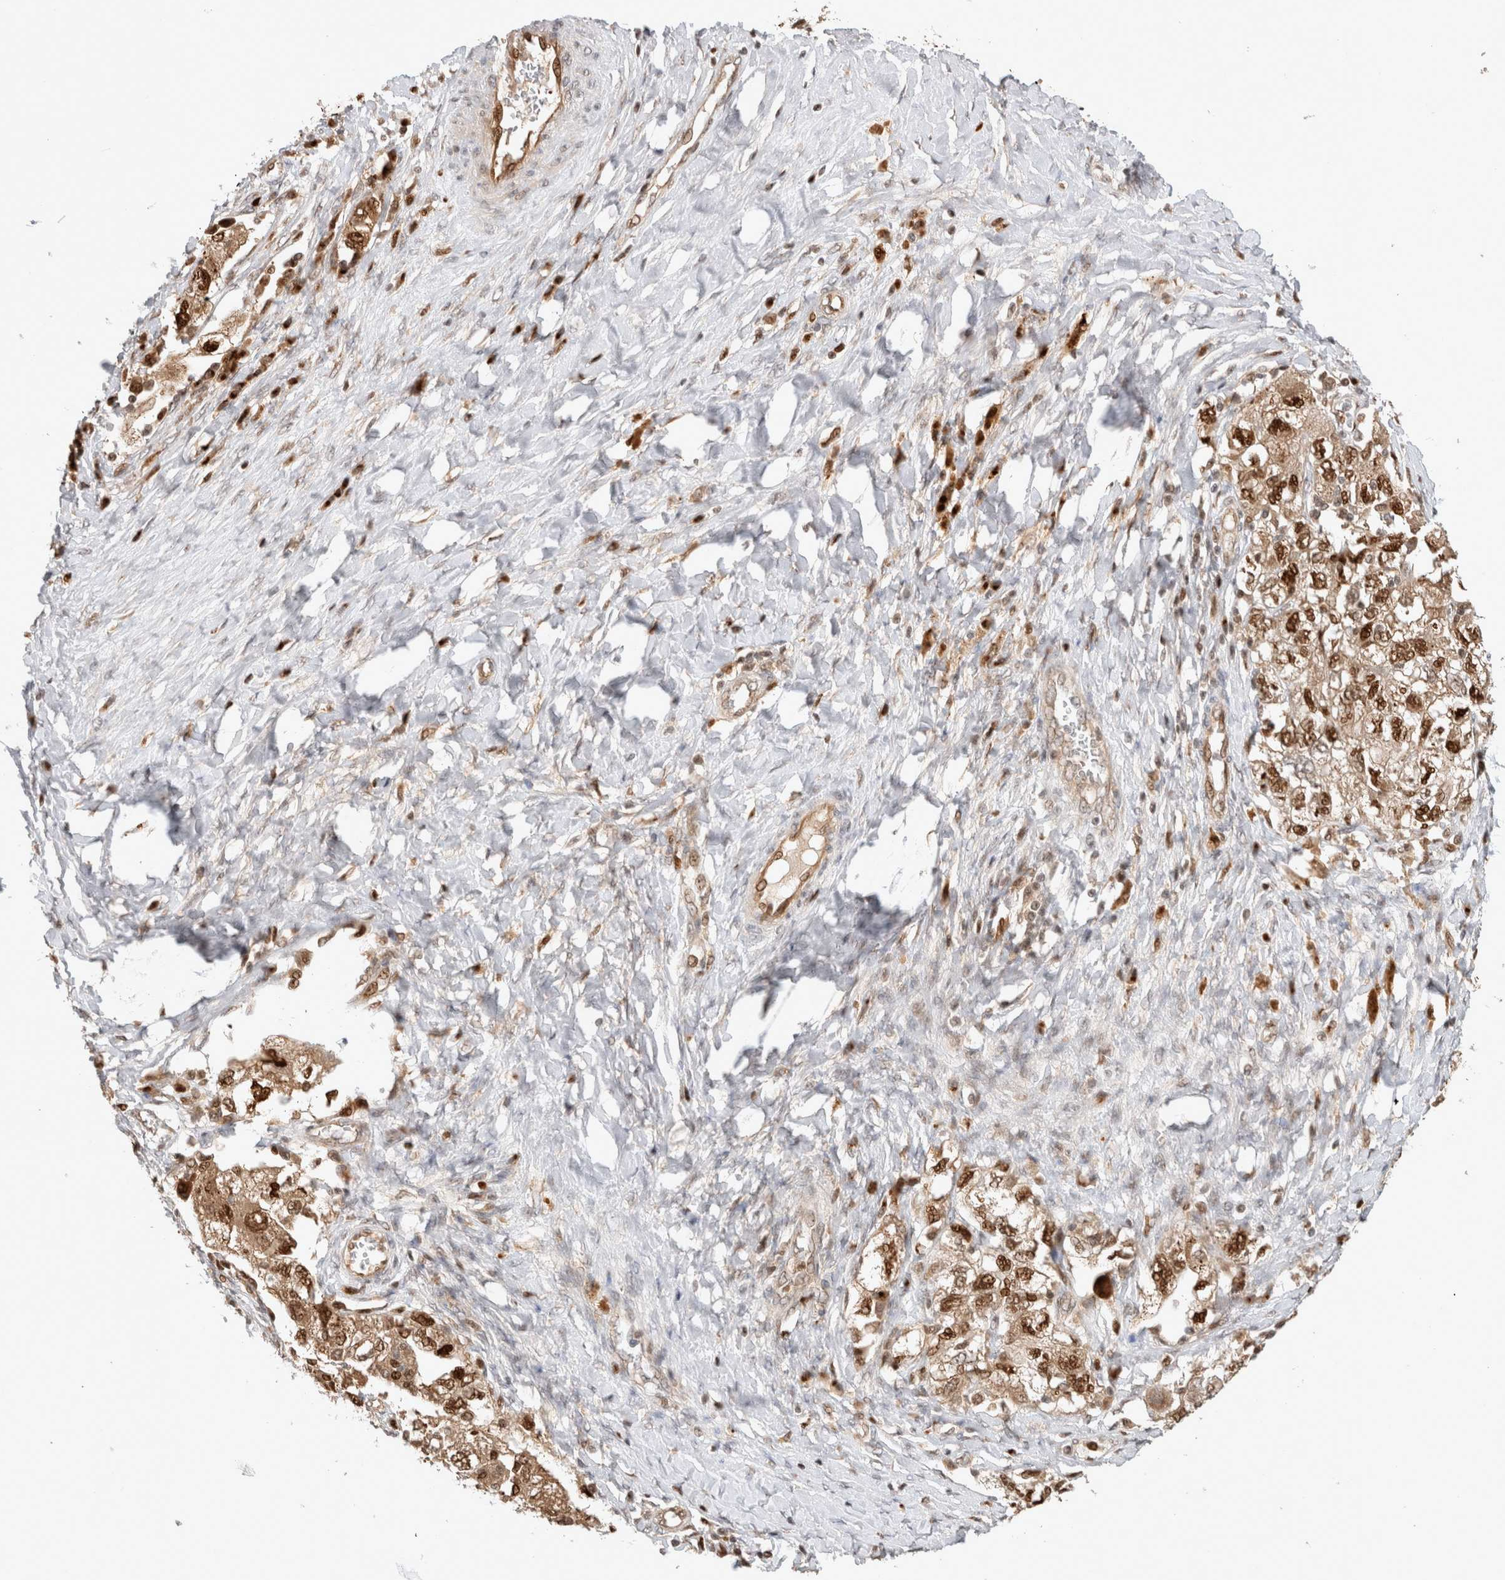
{"staining": {"intensity": "moderate", "quantity": ">75%", "location": "cytoplasmic/membranous,nuclear"}, "tissue": "ovarian cancer", "cell_type": "Tumor cells", "image_type": "cancer", "snomed": [{"axis": "morphology", "description": "Carcinoma, NOS"}, {"axis": "morphology", "description": "Cystadenocarcinoma, serous, NOS"}, {"axis": "topography", "description": "Ovary"}], "caption": "Protein staining displays moderate cytoplasmic/membranous and nuclear positivity in about >75% of tumor cells in ovarian cancer (serous cystadenocarcinoma). Nuclei are stained in blue.", "gene": "OTUD6B", "patient": {"sex": "female", "age": 69}}